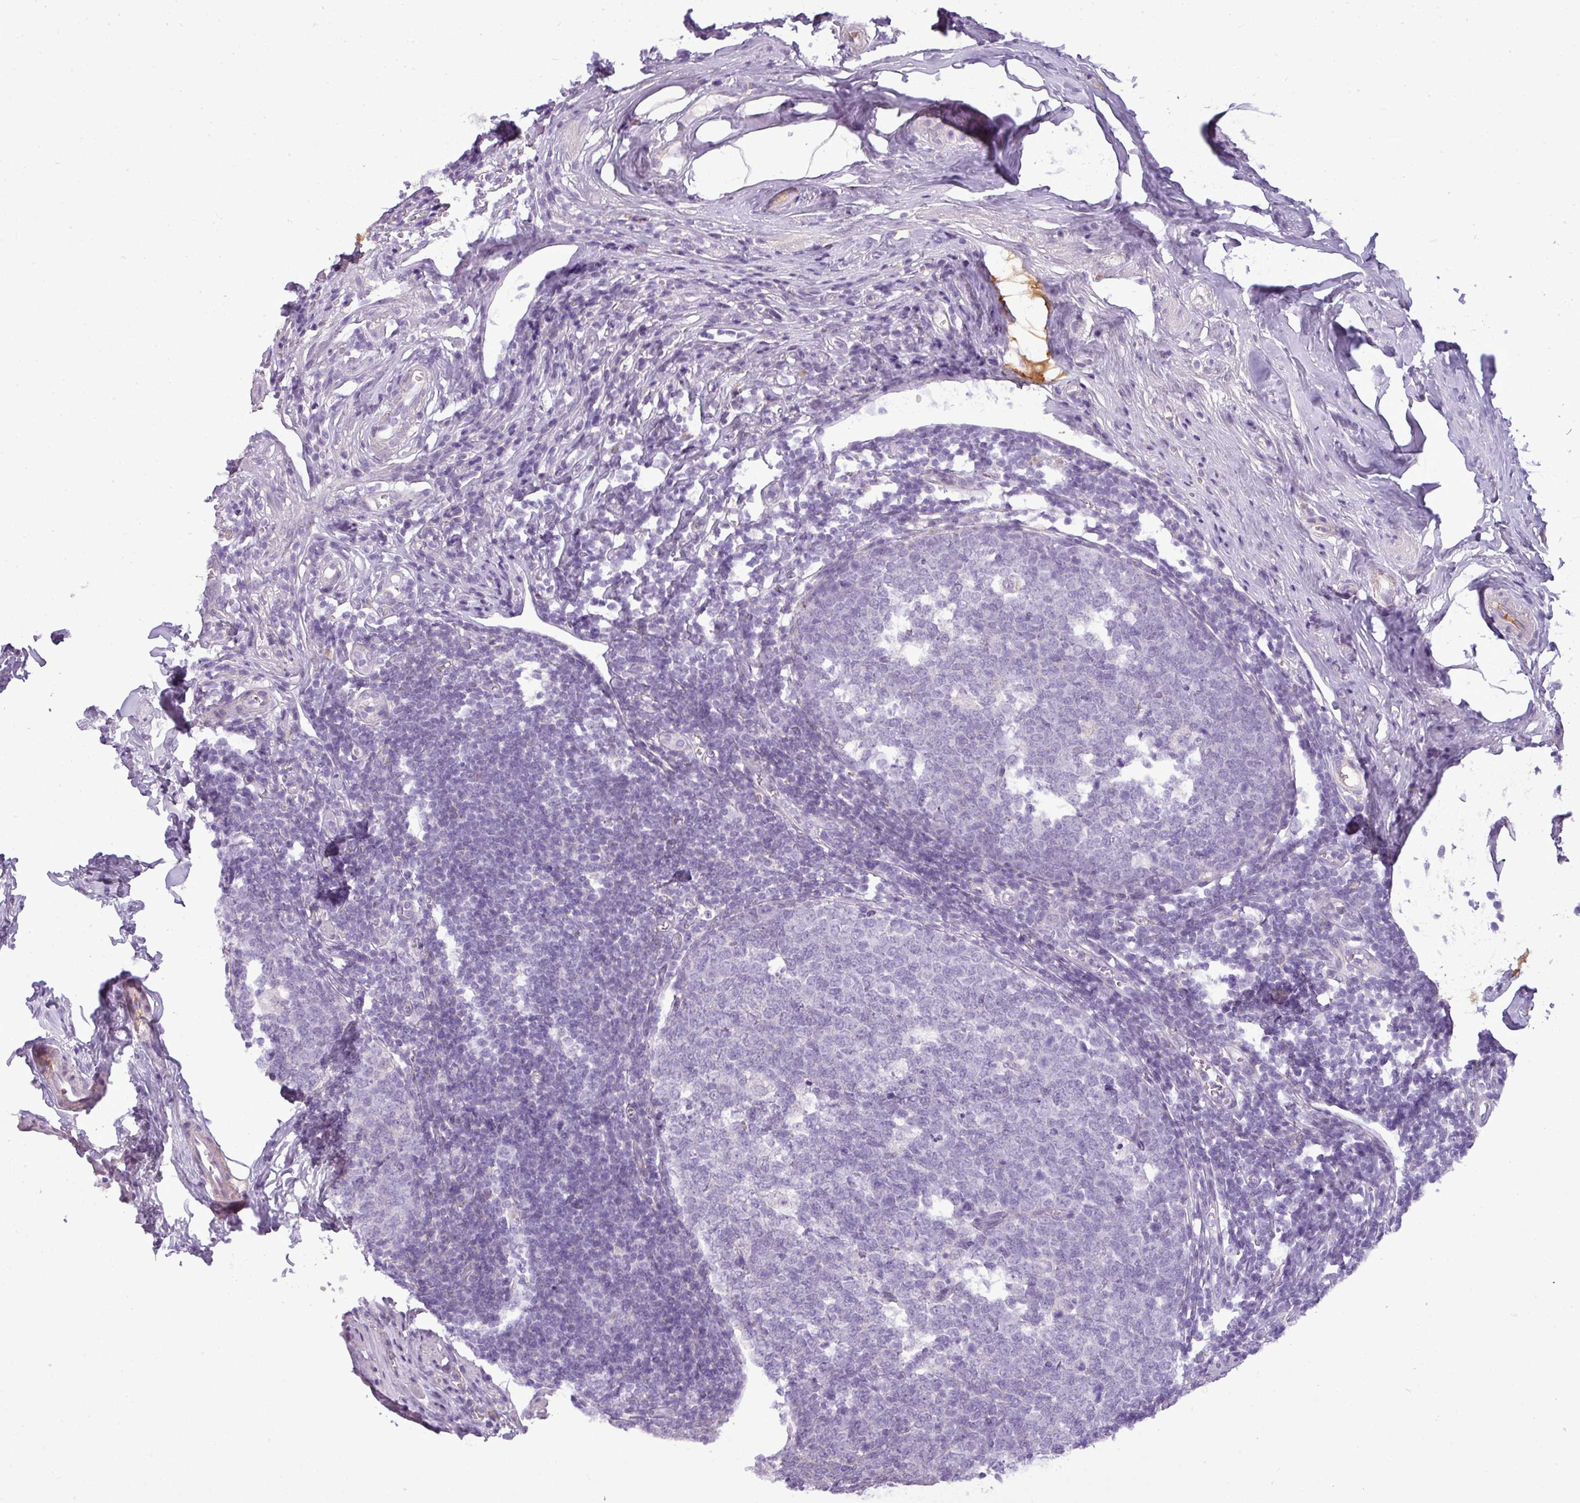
{"staining": {"intensity": "moderate", "quantity": "<25%", "location": "cytoplasmic/membranous"}, "tissue": "appendix", "cell_type": "Glandular cells", "image_type": "normal", "snomed": [{"axis": "morphology", "description": "Normal tissue, NOS"}, {"axis": "topography", "description": "Appendix"}], "caption": "Moderate cytoplasmic/membranous expression for a protein is appreciated in approximately <25% of glandular cells of unremarkable appendix using immunohistochemistry (IHC).", "gene": "C4A", "patient": {"sex": "male", "age": 56}}